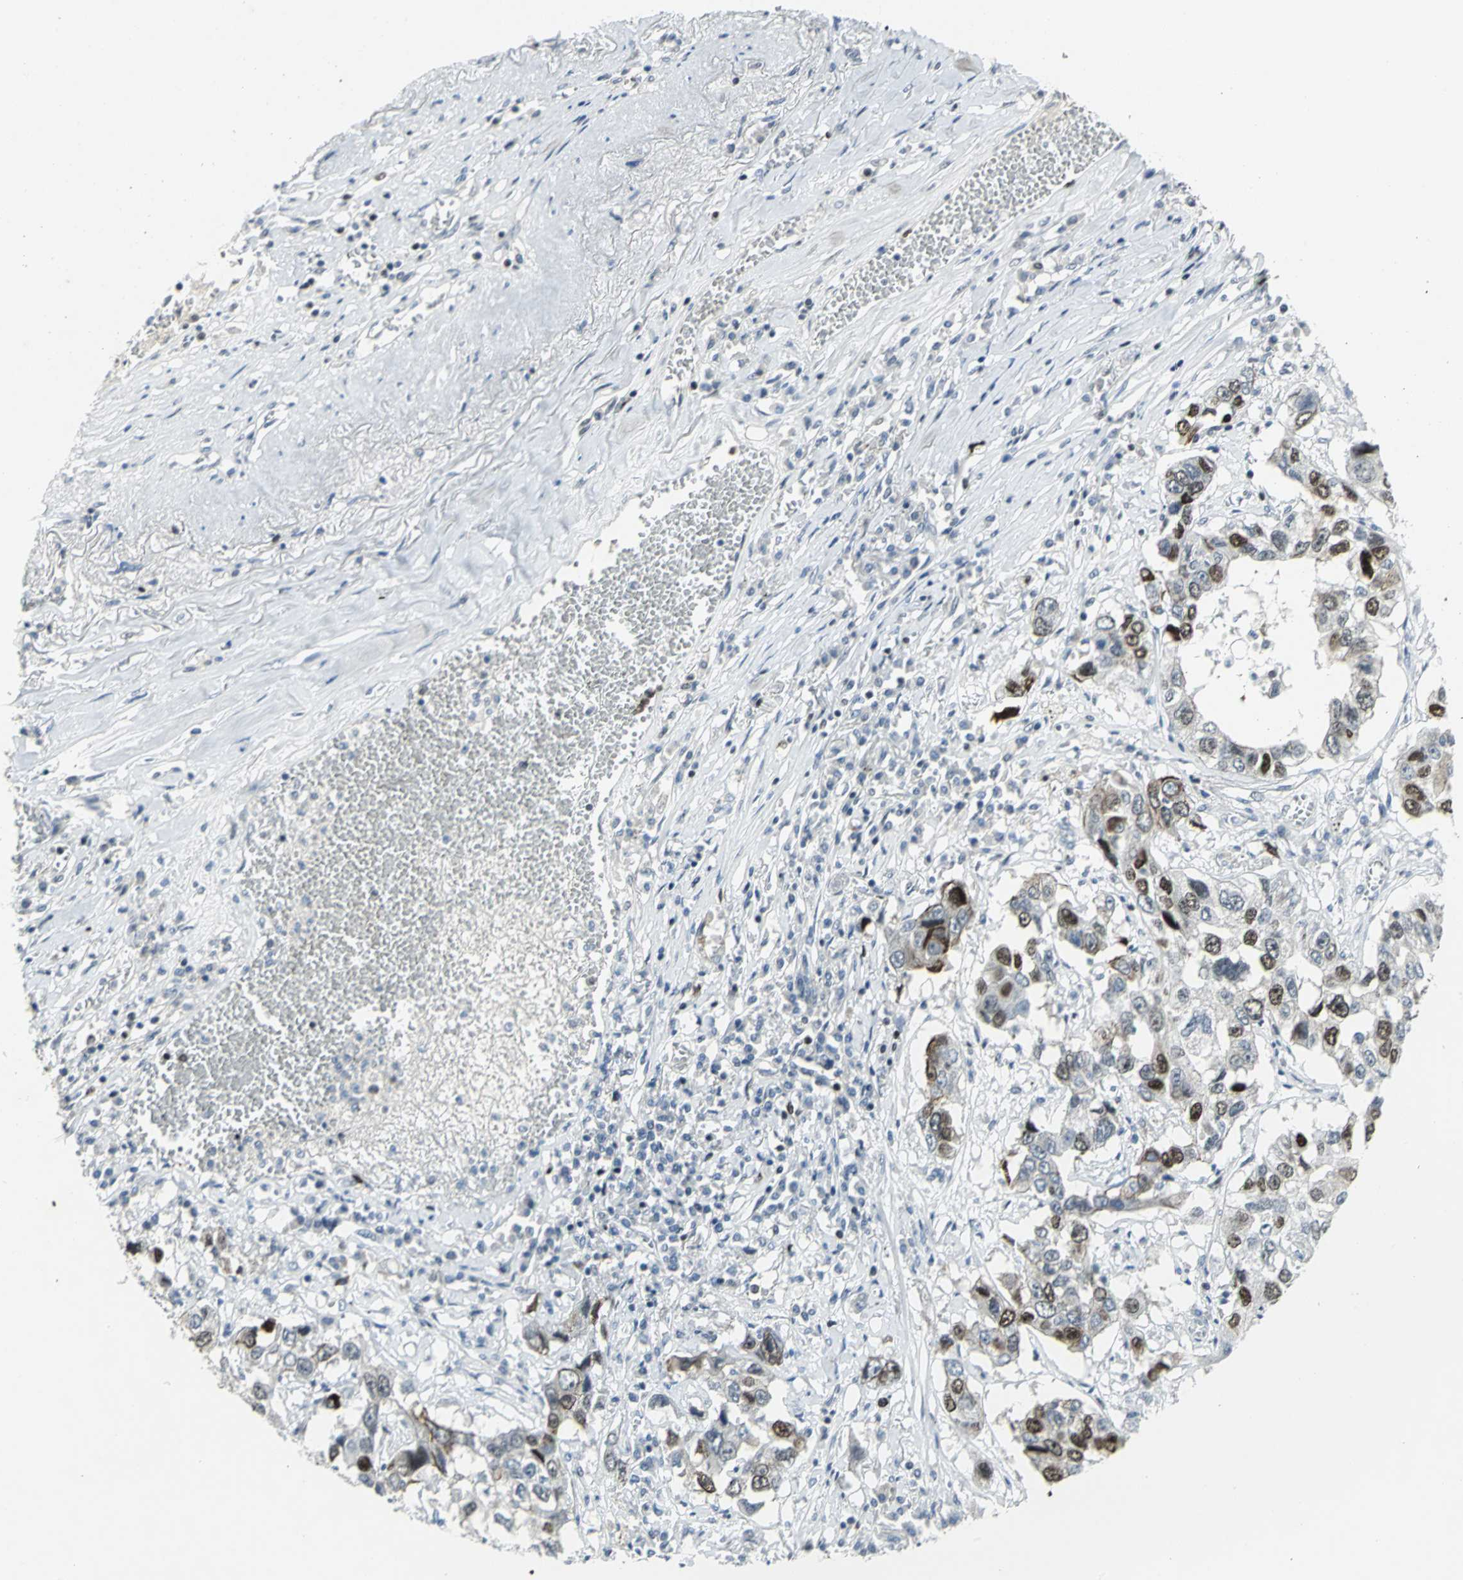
{"staining": {"intensity": "moderate", "quantity": "25%-75%", "location": "nuclear"}, "tissue": "lung cancer", "cell_type": "Tumor cells", "image_type": "cancer", "snomed": [{"axis": "morphology", "description": "Squamous cell carcinoma, NOS"}, {"axis": "topography", "description": "Lung"}], "caption": "Brown immunohistochemical staining in lung squamous cell carcinoma reveals moderate nuclear staining in about 25%-75% of tumor cells.", "gene": "RPA1", "patient": {"sex": "male", "age": 71}}